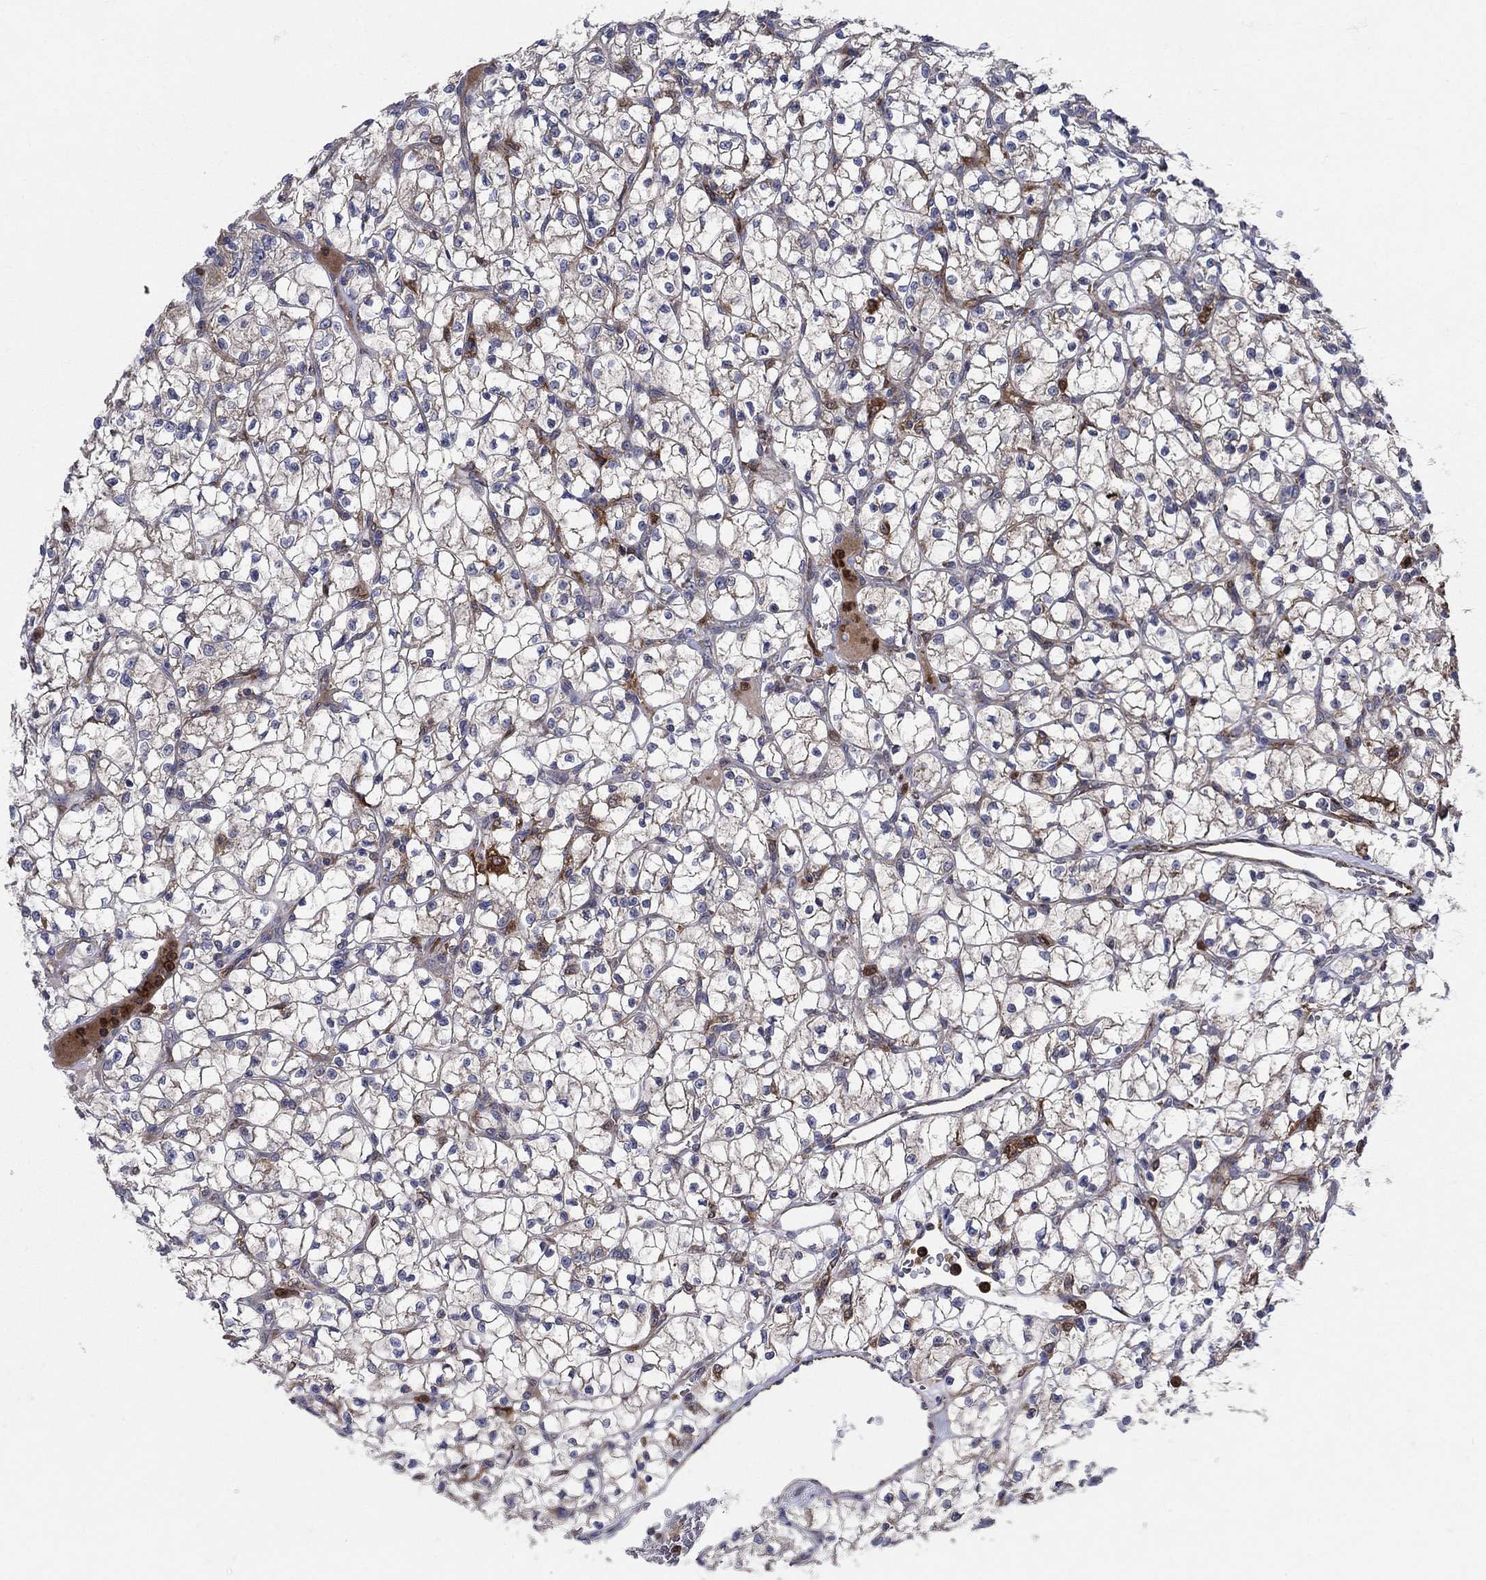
{"staining": {"intensity": "moderate", "quantity": "<25%", "location": "cytoplasmic/membranous"}, "tissue": "renal cancer", "cell_type": "Tumor cells", "image_type": "cancer", "snomed": [{"axis": "morphology", "description": "Adenocarcinoma, NOS"}, {"axis": "topography", "description": "Kidney"}], "caption": "Brown immunohistochemical staining in renal adenocarcinoma exhibits moderate cytoplasmic/membranous staining in approximately <25% of tumor cells.", "gene": "RNF19B", "patient": {"sex": "female", "age": 64}}